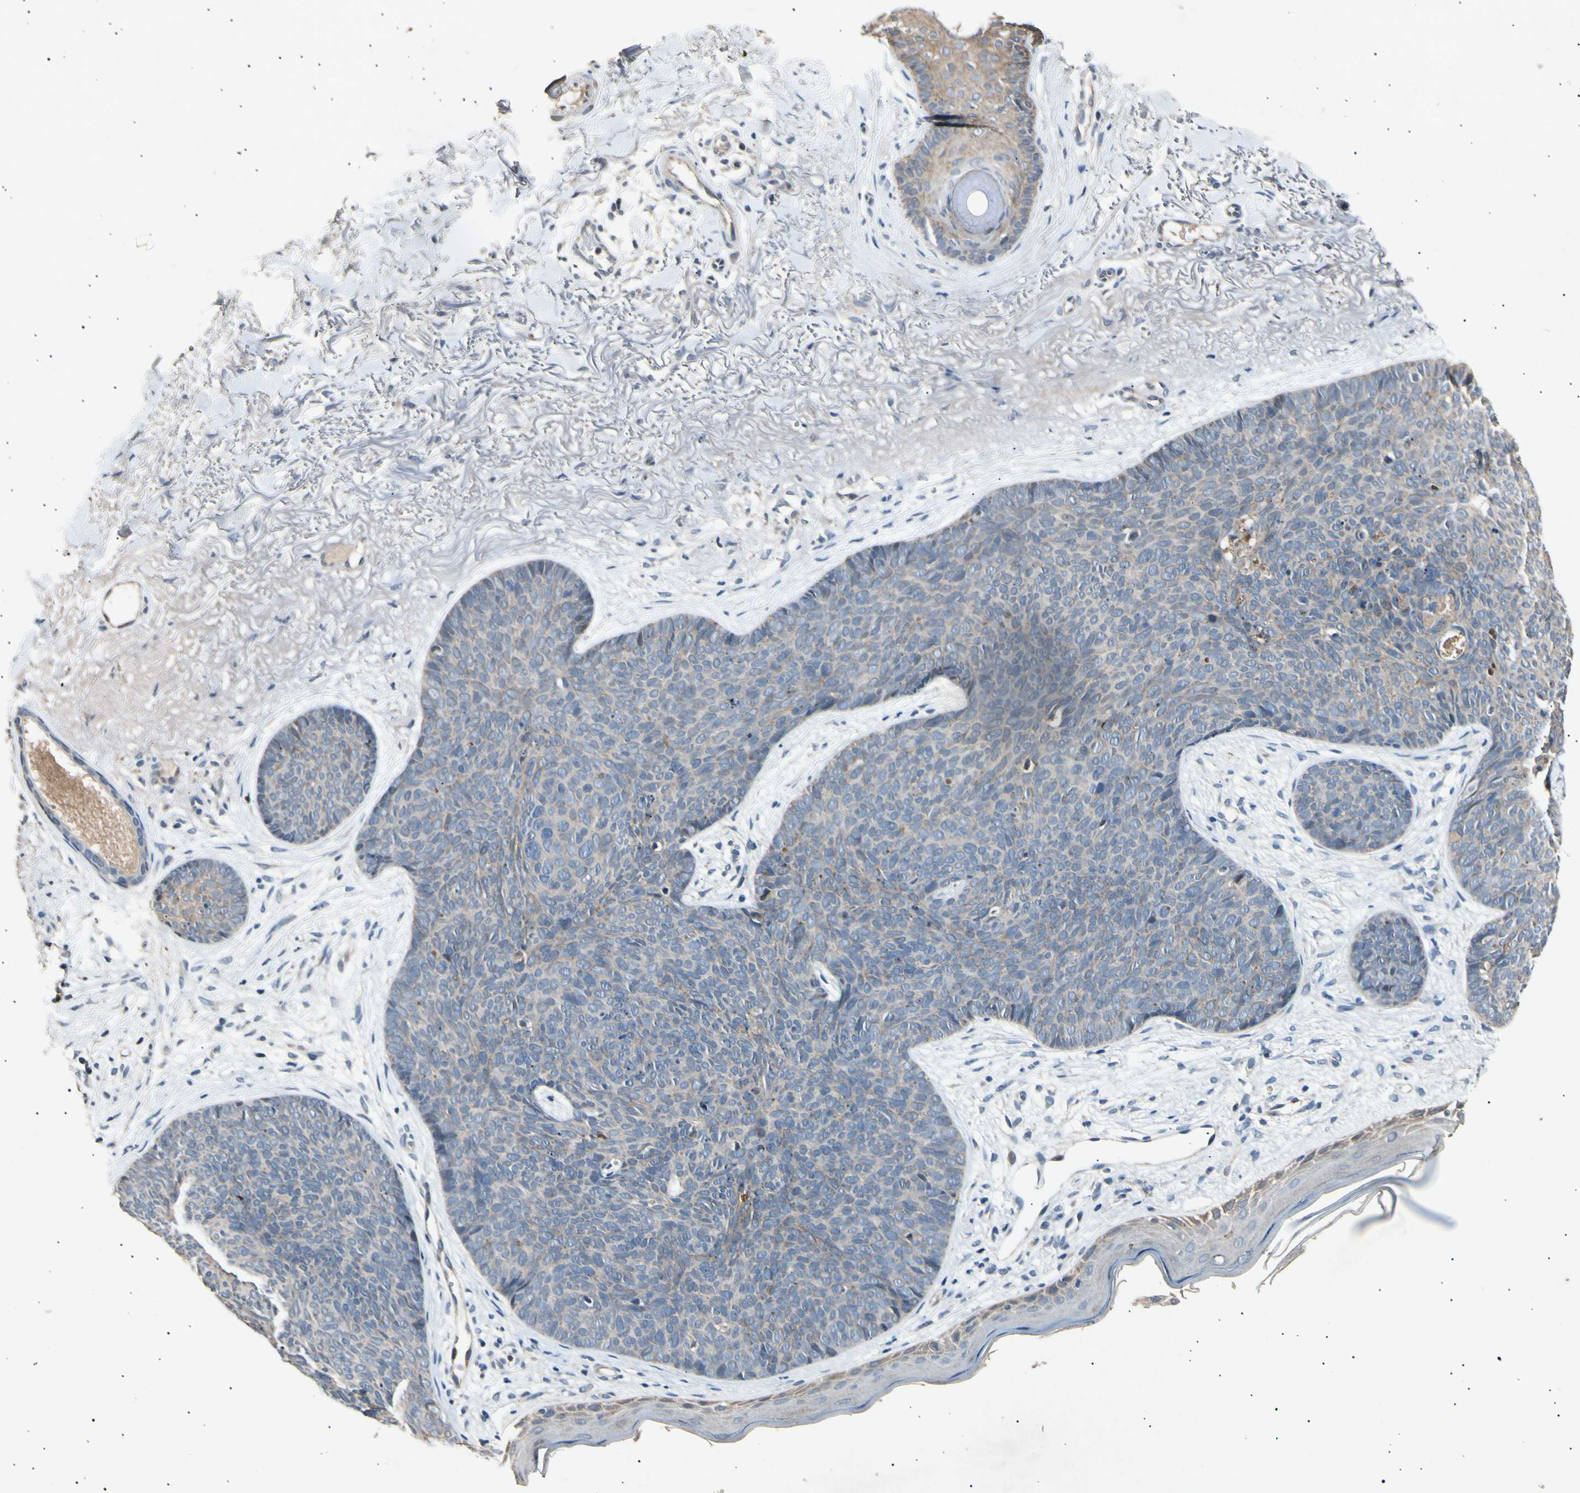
{"staining": {"intensity": "weak", "quantity": "<25%", "location": "cytoplasmic/membranous"}, "tissue": "skin cancer", "cell_type": "Tumor cells", "image_type": "cancer", "snomed": [{"axis": "morphology", "description": "Normal tissue, NOS"}, {"axis": "morphology", "description": "Basal cell carcinoma"}, {"axis": "topography", "description": "Skin"}], "caption": "Skin cancer stained for a protein using IHC reveals no expression tumor cells.", "gene": "ADCY3", "patient": {"sex": "female", "age": 70}}